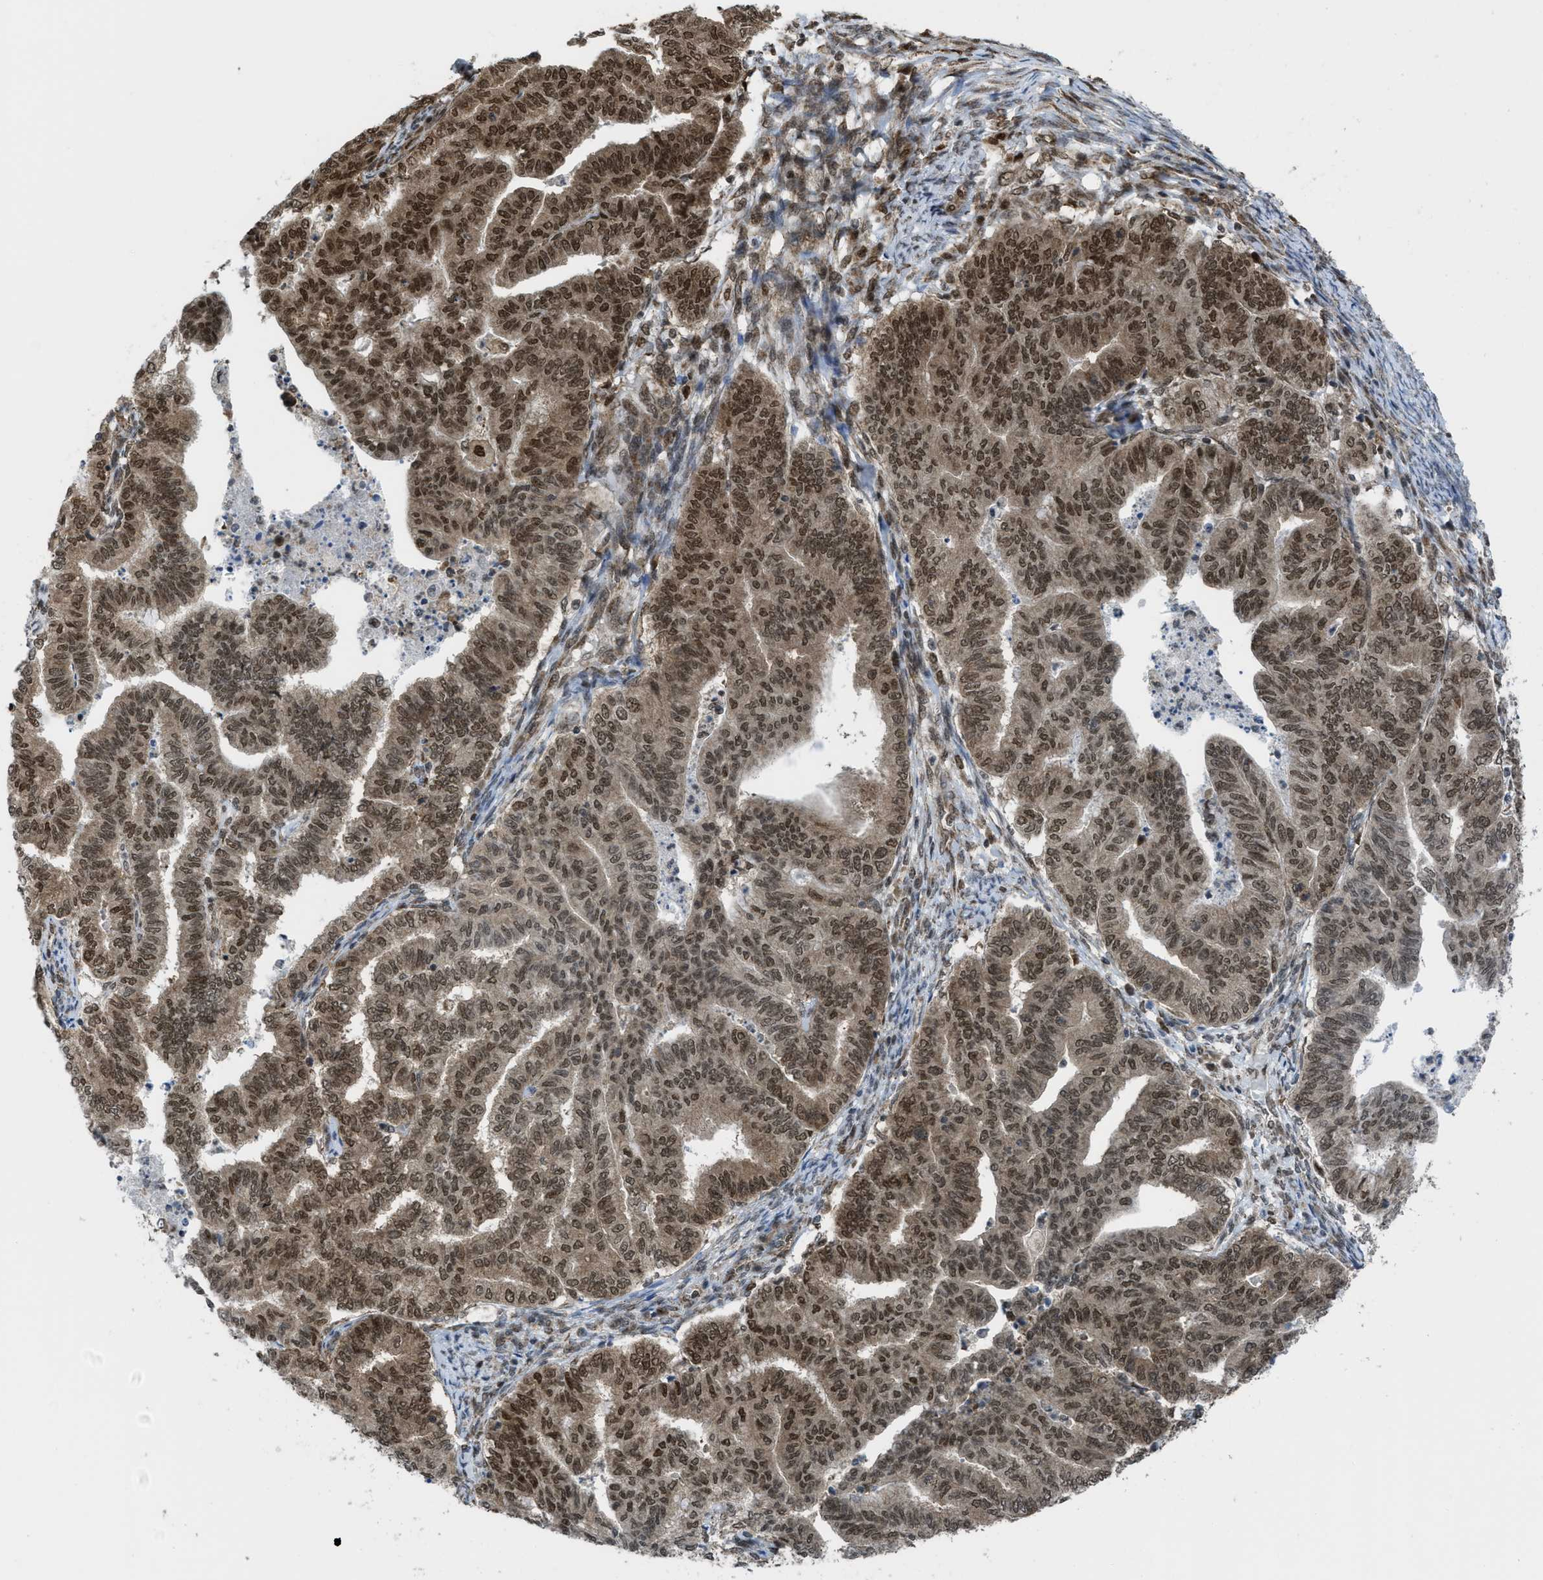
{"staining": {"intensity": "strong", "quantity": "25%-75%", "location": "cytoplasmic/membranous,nuclear"}, "tissue": "endometrial cancer", "cell_type": "Tumor cells", "image_type": "cancer", "snomed": [{"axis": "morphology", "description": "Adenocarcinoma, NOS"}, {"axis": "topography", "description": "Endometrium"}], "caption": "This is an image of IHC staining of endometrial cancer (adenocarcinoma), which shows strong positivity in the cytoplasmic/membranous and nuclear of tumor cells.", "gene": "TNPO1", "patient": {"sex": "female", "age": 79}}